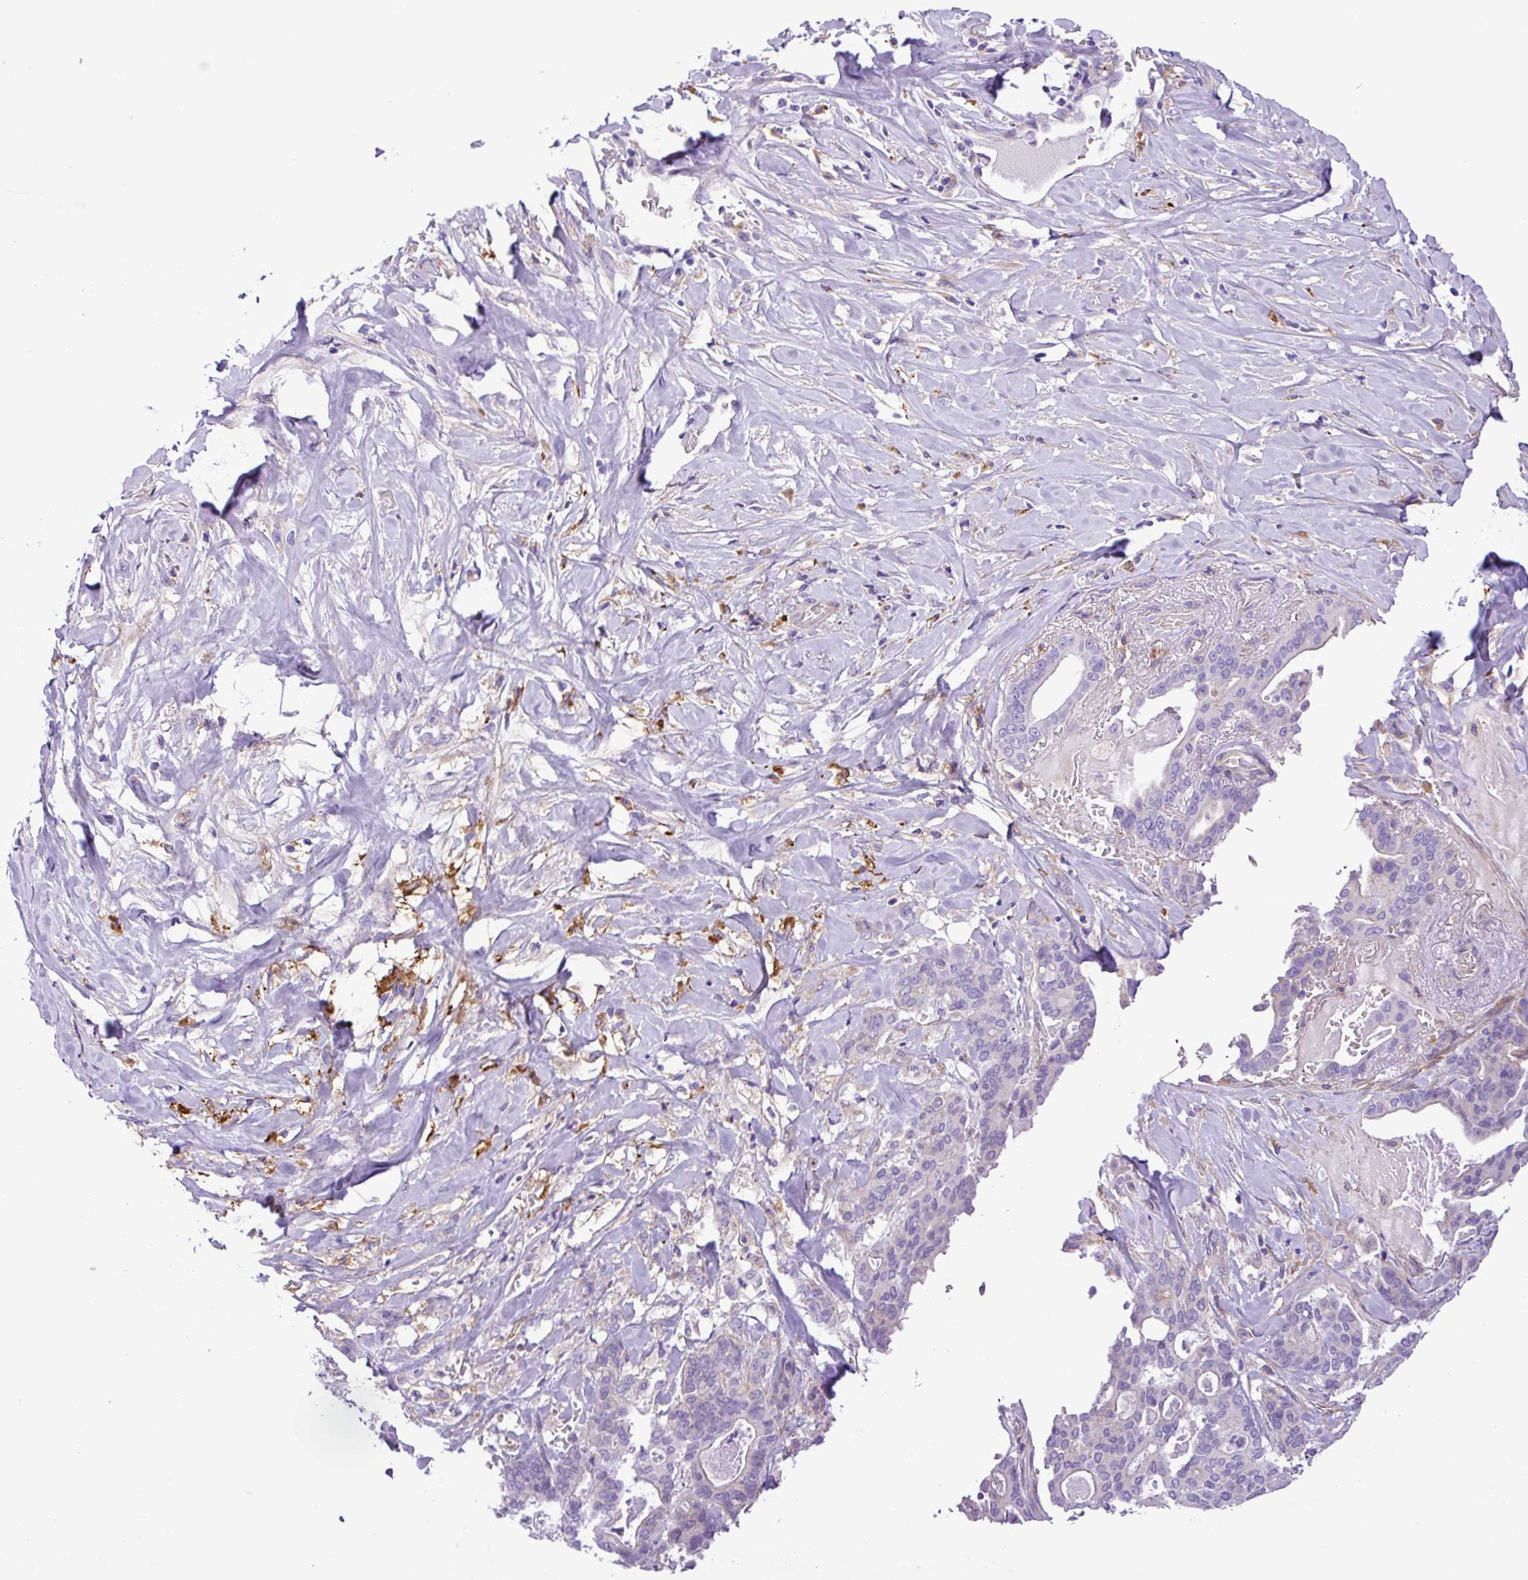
{"staining": {"intensity": "negative", "quantity": "none", "location": "none"}, "tissue": "pancreatic cancer", "cell_type": "Tumor cells", "image_type": "cancer", "snomed": [{"axis": "morphology", "description": "Adenocarcinoma, NOS"}, {"axis": "topography", "description": "Pancreas"}], "caption": "An image of pancreatic adenocarcinoma stained for a protein shows no brown staining in tumor cells. (Brightfield microscopy of DAB (3,3'-diaminobenzidine) immunohistochemistry (IHC) at high magnification).", "gene": "C11orf91", "patient": {"sex": "male", "age": 63}}